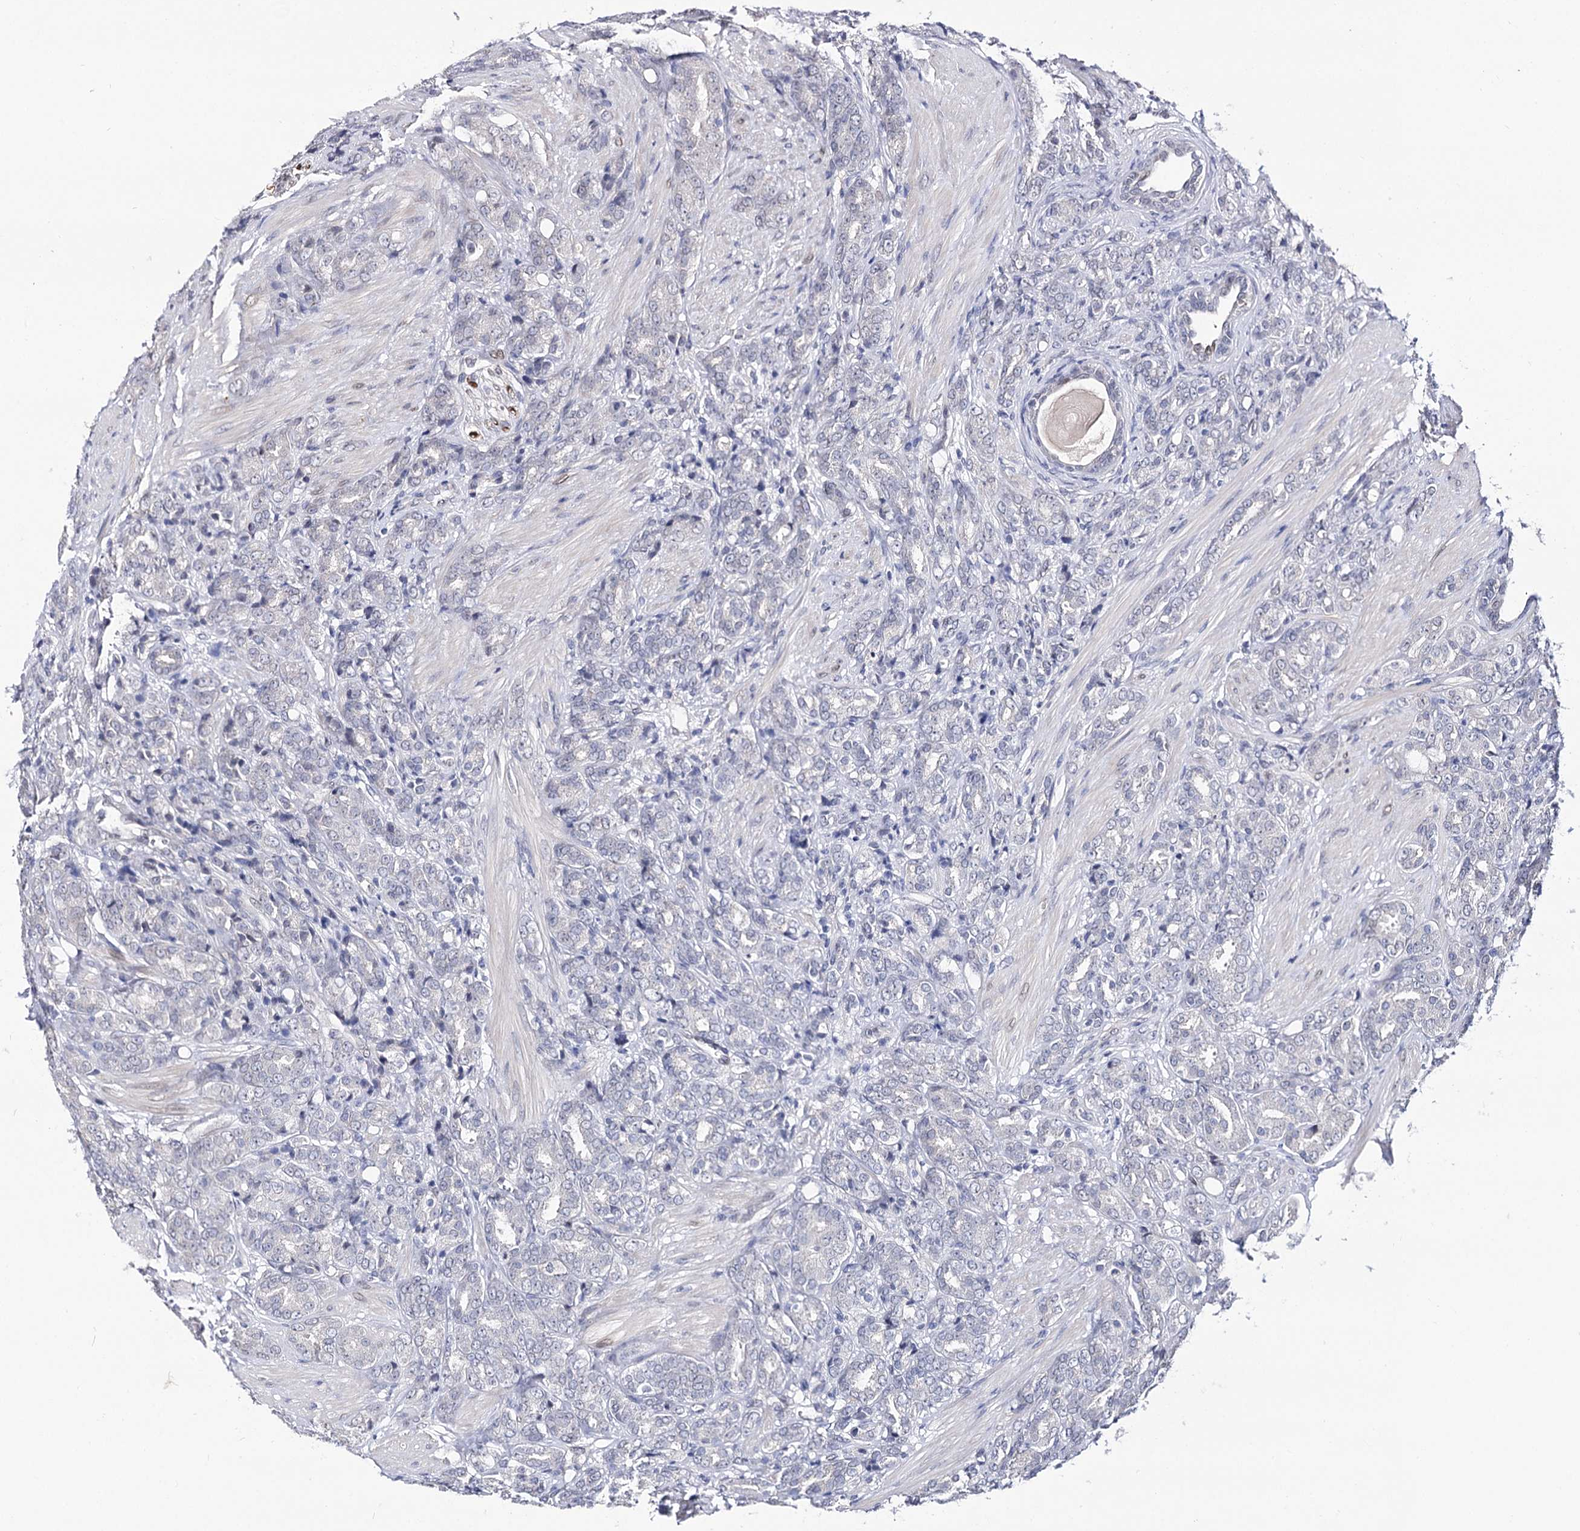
{"staining": {"intensity": "negative", "quantity": "none", "location": "none"}, "tissue": "prostate cancer", "cell_type": "Tumor cells", "image_type": "cancer", "snomed": [{"axis": "morphology", "description": "Adenocarcinoma, High grade"}, {"axis": "topography", "description": "Prostate"}], "caption": "Immunohistochemistry micrograph of neoplastic tissue: prostate adenocarcinoma (high-grade) stained with DAB demonstrates no significant protein staining in tumor cells.", "gene": "TMEM201", "patient": {"sex": "male", "age": 62}}